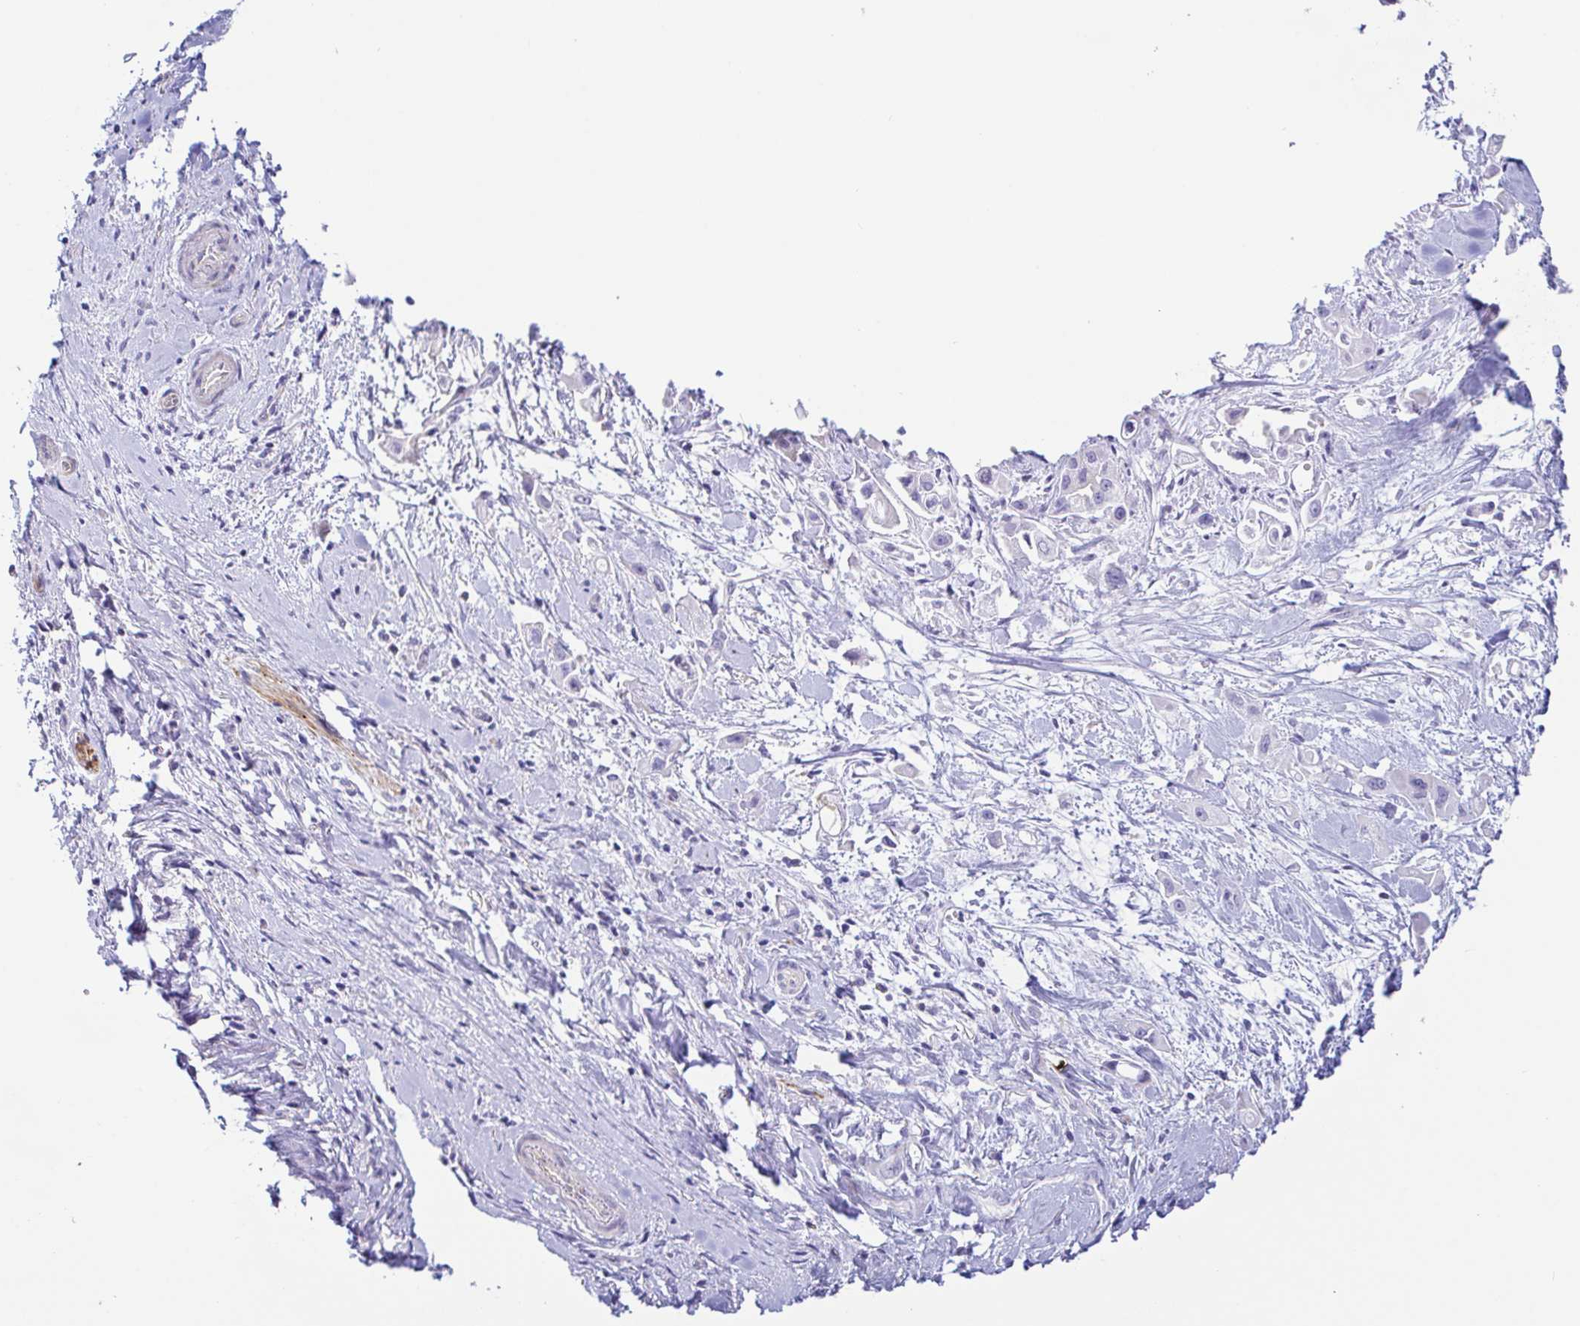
{"staining": {"intensity": "negative", "quantity": "none", "location": "none"}, "tissue": "pancreatic cancer", "cell_type": "Tumor cells", "image_type": "cancer", "snomed": [{"axis": "morphology", "description": "Adenocarcinoma, NOS"}, {"axis": "topography", "description": "Pancreas"}], "caption": "IHC histopathology image of neoplastic tissue: human adenocarcinoma (pancreatic) stained with DAB (3,3'-diaminobenzidine) shows no significant protein positivity in tumor cells.", "gene": "PINLYP", "patient": {"sex": "female", "age": 66}}